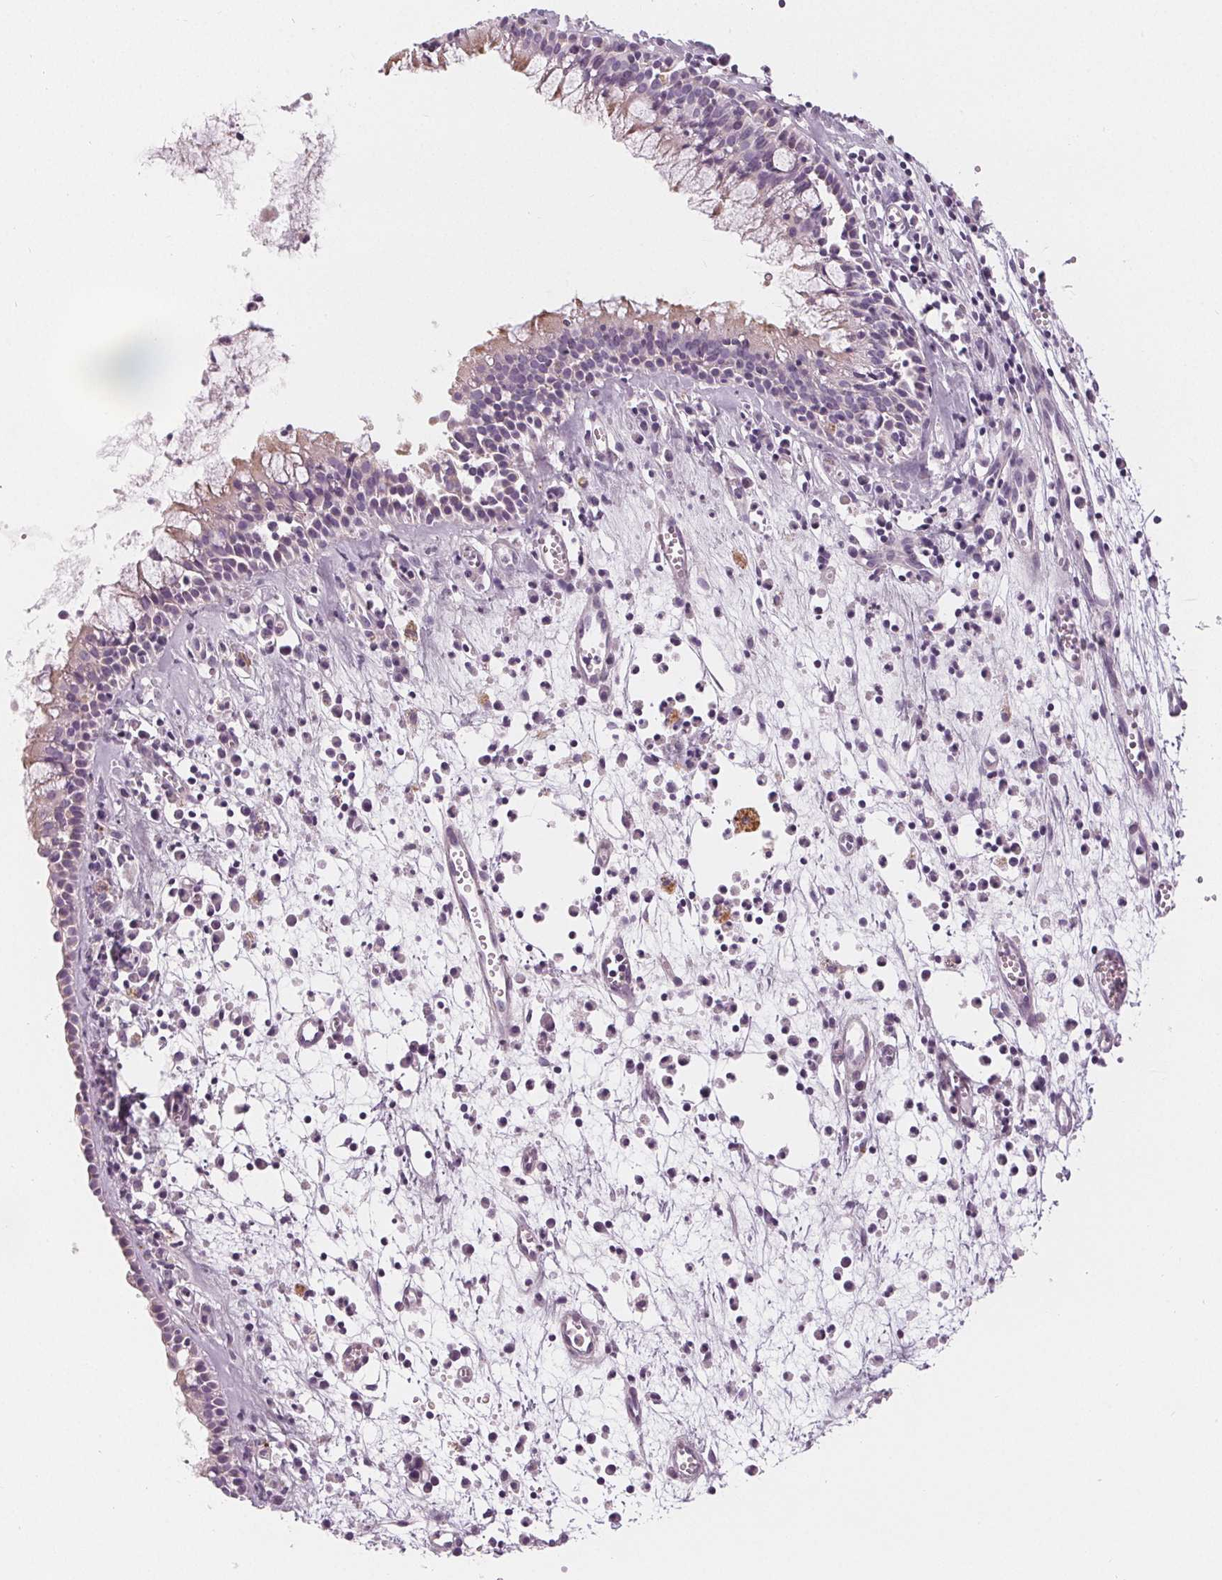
{"staining": {"intensity": "weak", "quantity": "25%-75%", "location": "cytoplasmic/membranous"}, "tissue": "nasopharynx", "cell_type": "Respiratory epithelial cells", "image_type": "normal", "snomed": [{"axis": "morphology", "description": "Normal tissue, NOS"}, {"axis": "topography", "description": "Nasopharynx"}], "caption": "Brown immunohistochemical staining in normal nasopharynx shows weak cytoplasmic/membranous positivity in about 25%-75% of respiratory epithelial cells. (IHC, brightfield microscopy, high magnification).", "gene": "HOPX", "patient": {"sex": "female", "age": 52}}